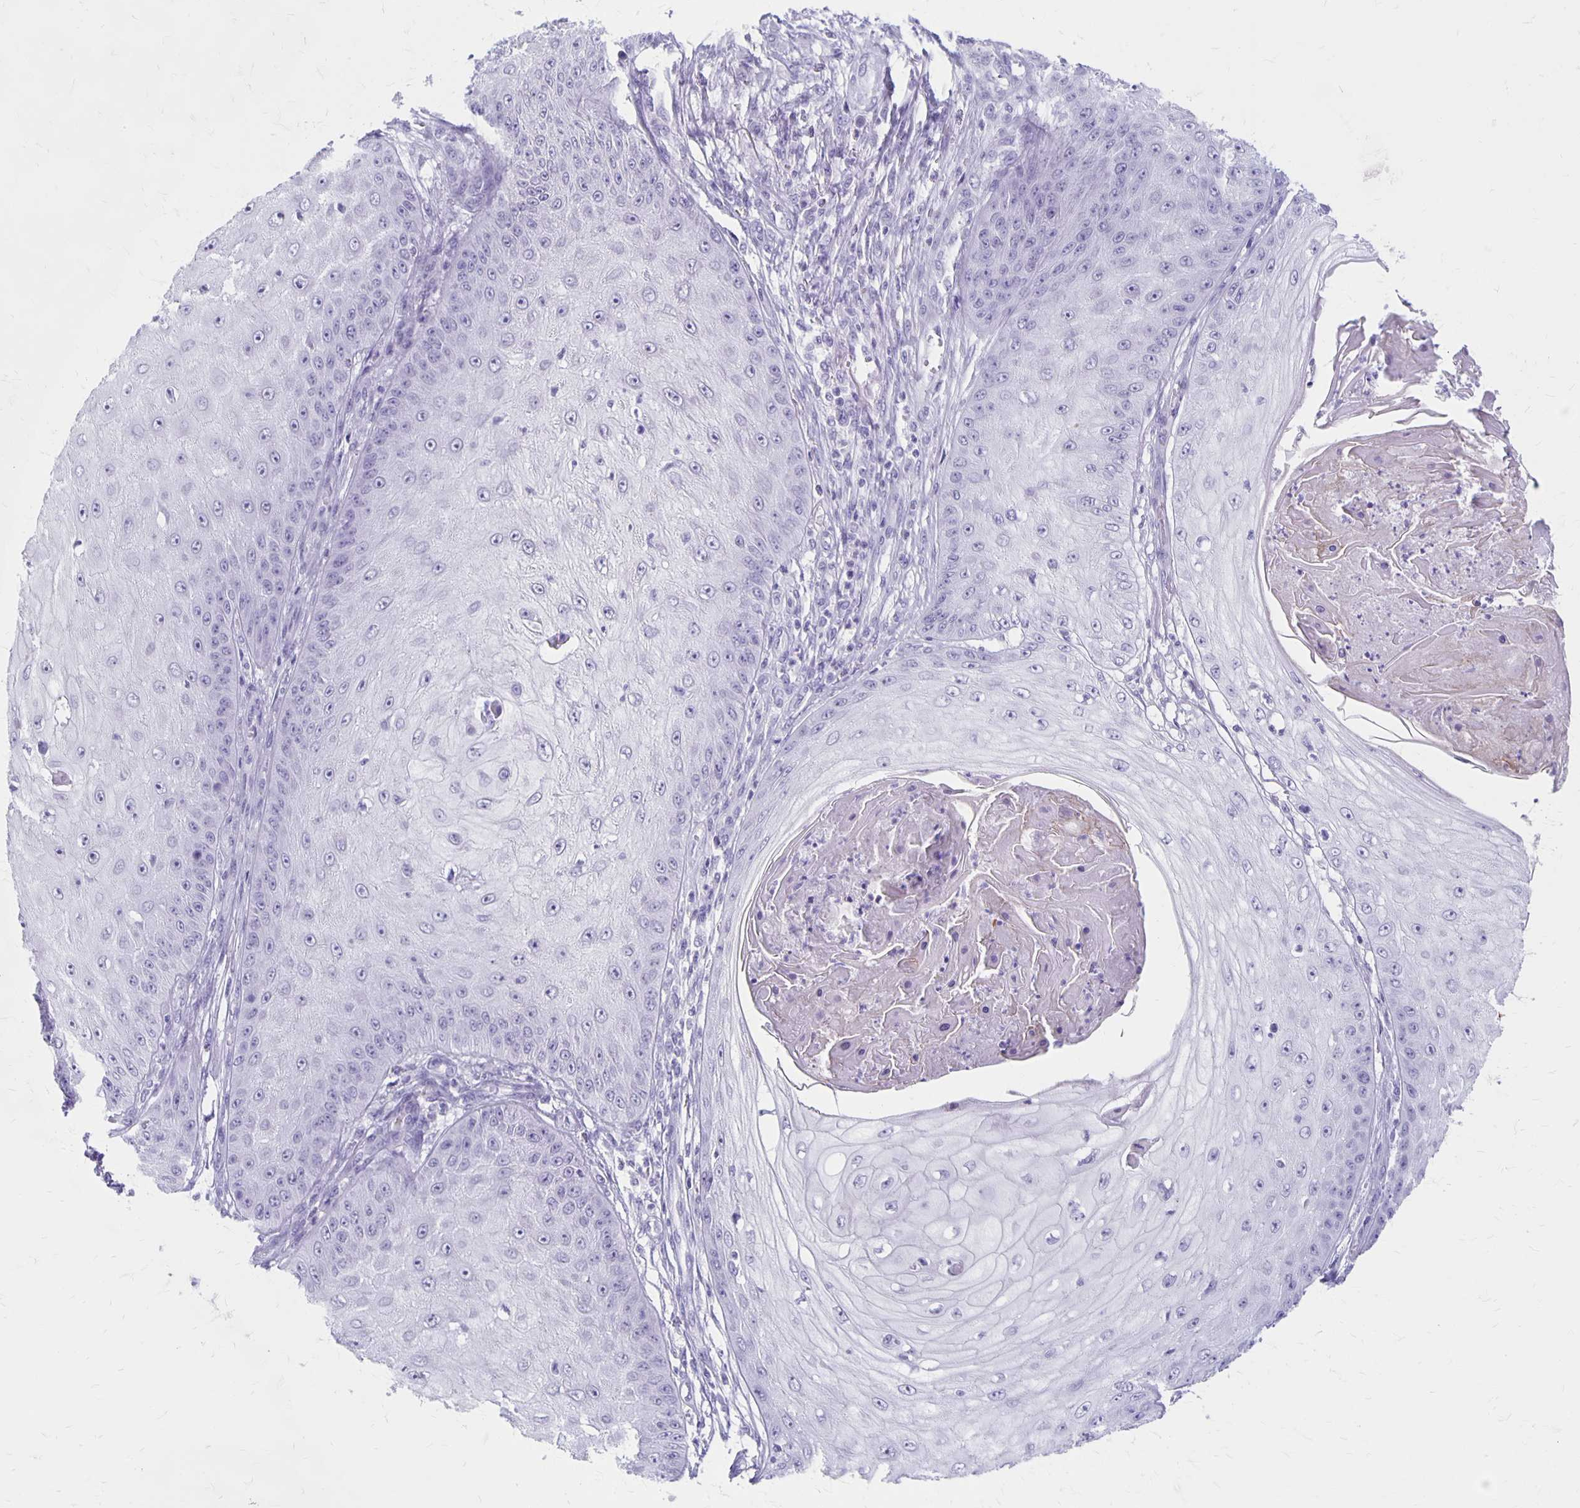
{"staining": {"intensity": "negative", "quantity": "none", "location": "none"}, "tissue": "skin cancer", "cell_type": "Tumor cells", "image_type": "cancer", "snomed": [{"axis": "morphology", "description": "Squamous cell carcinoma, NOS"}, {"axis": "topography", "description": "Skin"}], "caption": "A high-resolution micrograph shows immunohistochemistry staining of squamous cell carcinoma (skin), which displays no significant expression in tumor cells.", "gene": "MAGEC2", "patient": {"sex": "male", "age": 70}}